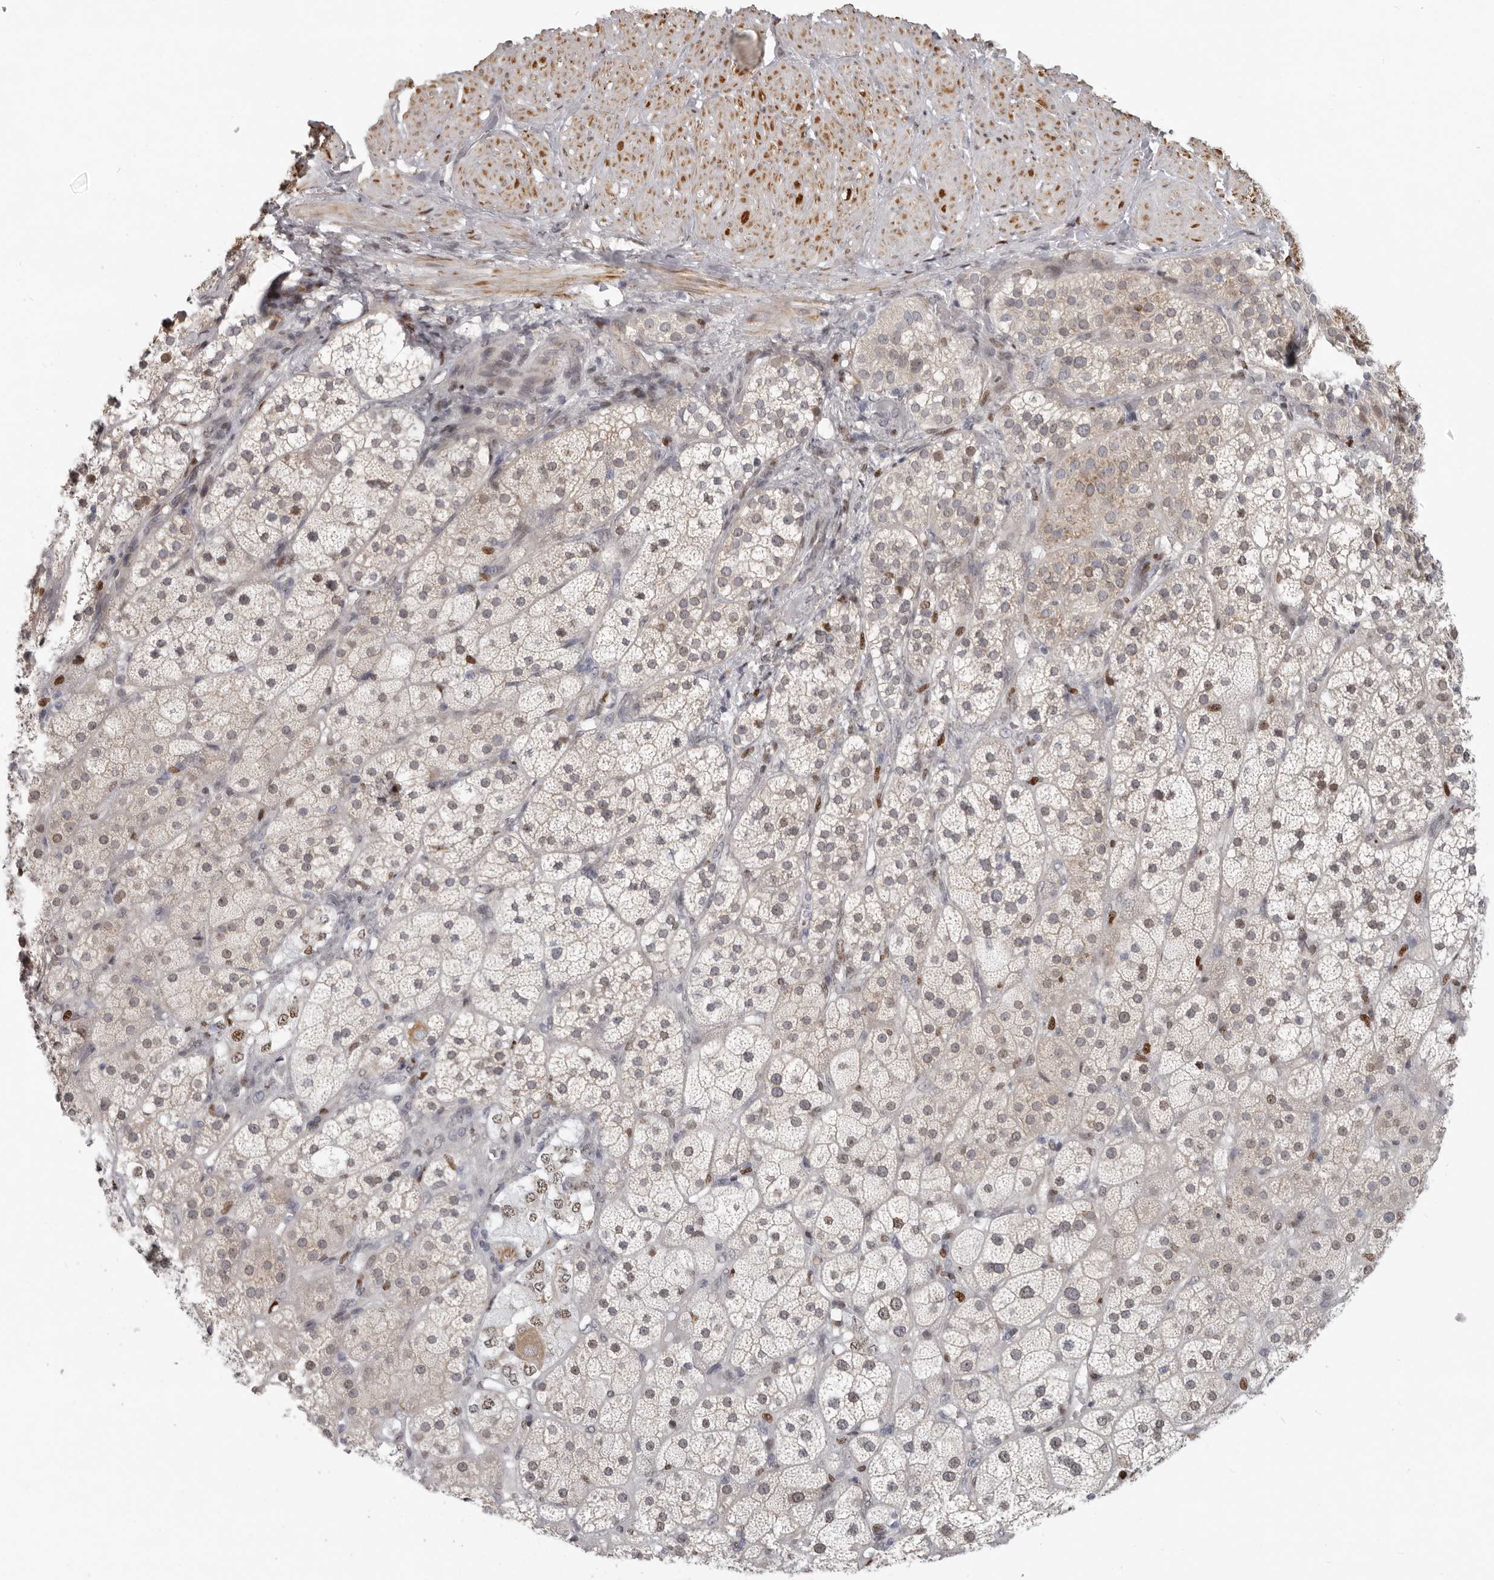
{"staining": {"intensity": "moderate", "quantity": "25%-75%", "location": "nuclear"}, "tissue": "adrenal gland", "cell_type": "Glandular cells", "image_type": "normal", "snomed": [{"axis": "morphology", "description": "Normal tissue, NOS"}, {"axis": "topography", "description": "Adrenal gland"}], "caption": "A brown stain shows moderate nuclear positivity of a protein in glandular cells of benign adrenal gland.", "gene": "SRP19", "patient": {"sex": "male", "age": 57}}